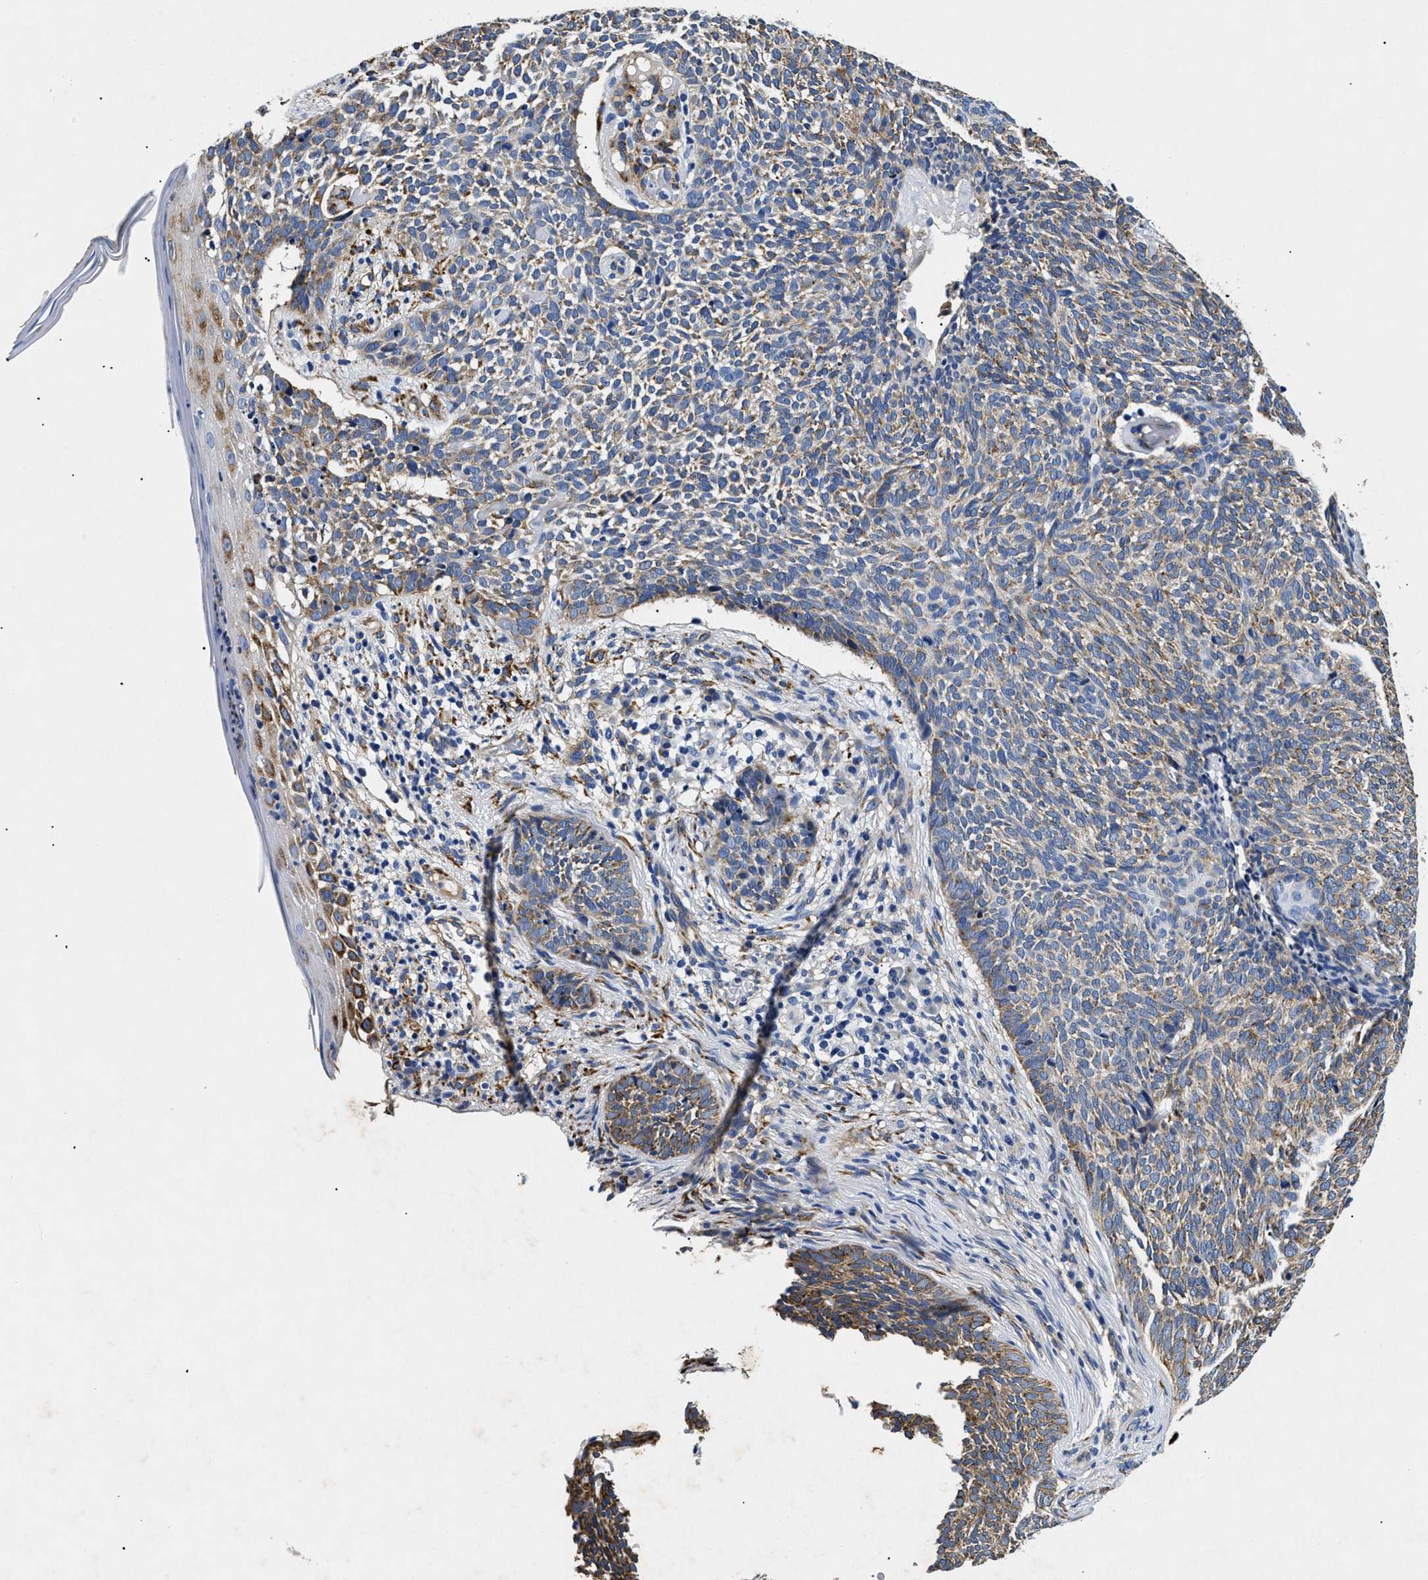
{"staining": {"intensity": "strong", "quantity": "<25%", "location": "cytoplasmic/membranous"}, "tissue": "skin cancer", "cell_type": "Tumor cells", "image_type": "cancer", "snomed": [{"axis": "morphology", "description": "Basal cell carcinoma"}, {"axis": "topography", "description": "Skin"}], "caption": "Protein expression analysis of human skin cancer reveals strong cytoplasmic/membranous positivity in approximately <25% of tumor cells.", "gene": "LAMA3", "patient": {"sex": "female", "age": 84}}